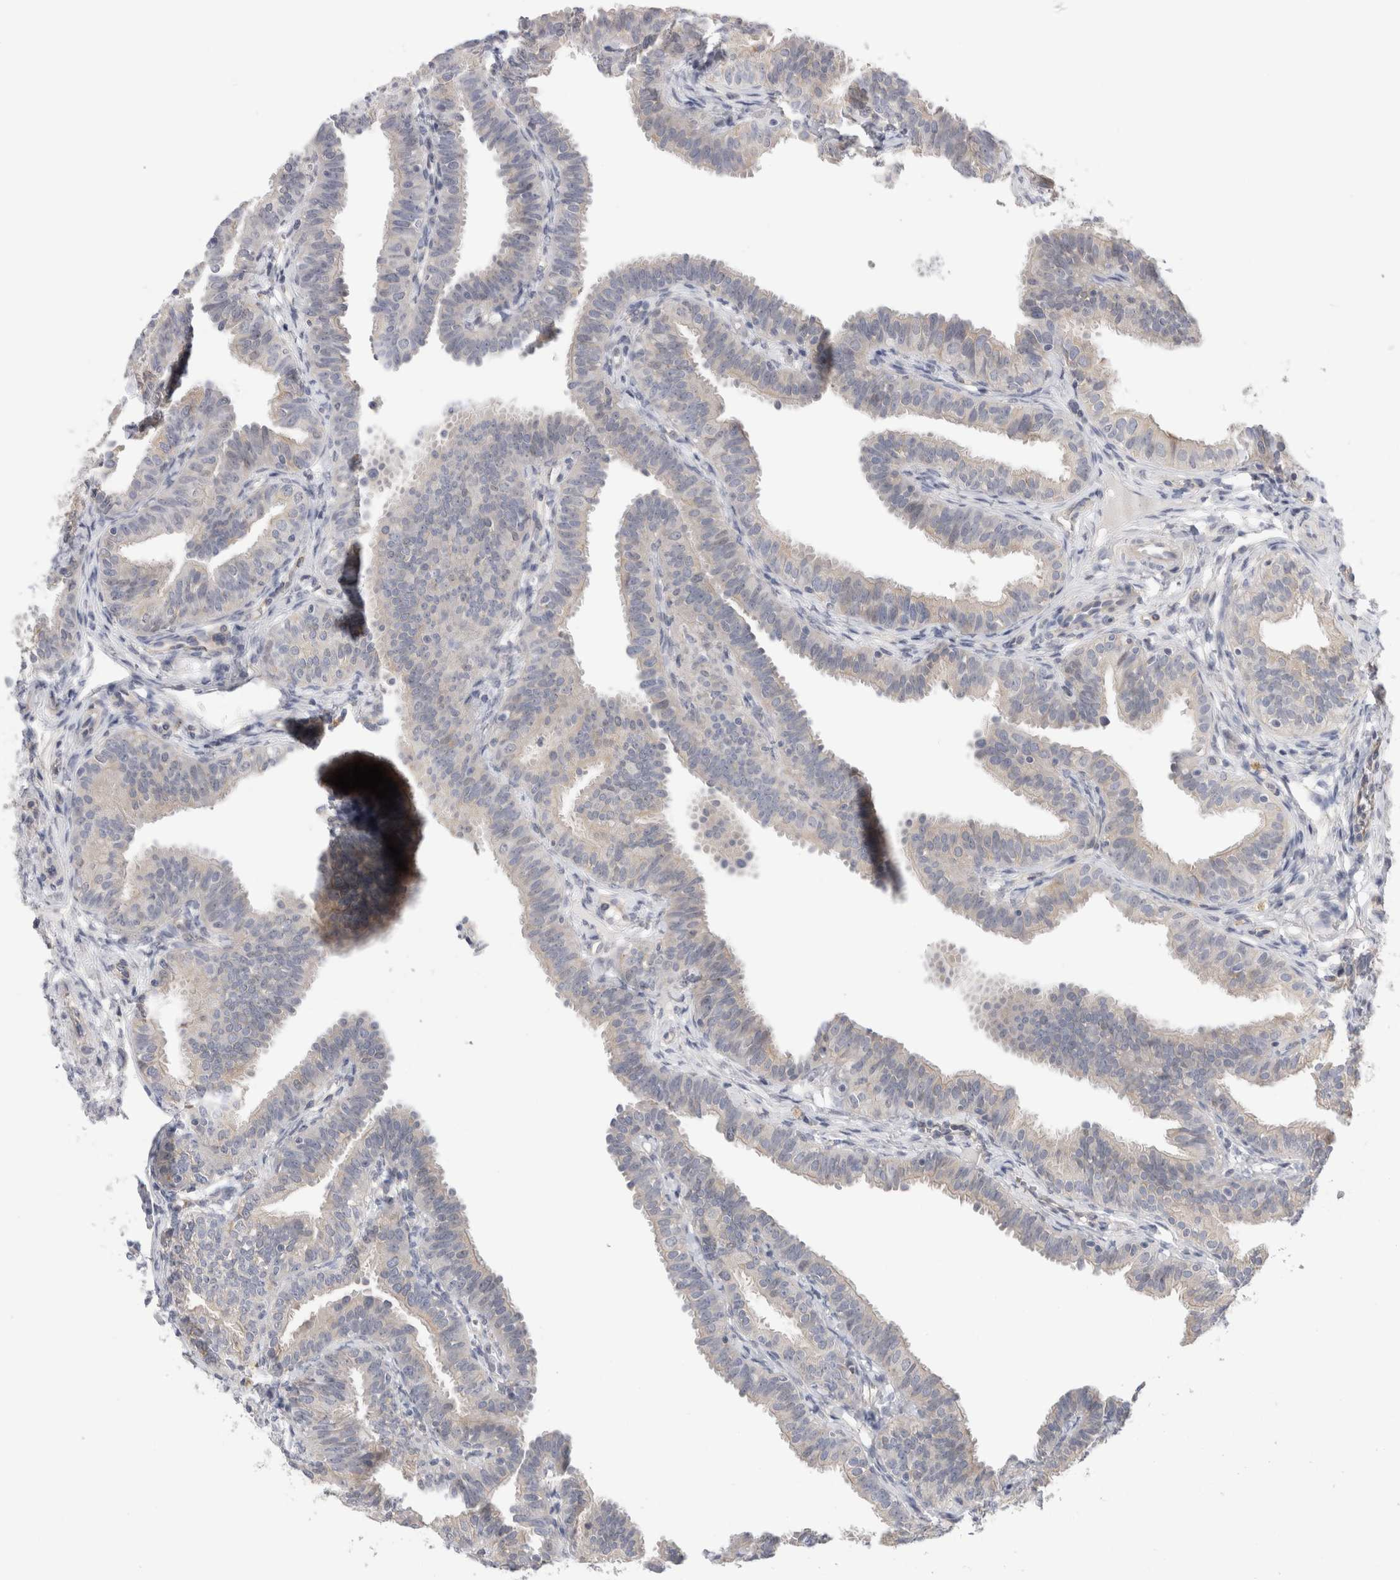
{"staining": {"intensity": "weak", "quantity": ">75%", "location": "cytoplasmic/membranous"}, "tissue": "fallopian tube", "cell_type": "Glandular cells", "image_type": "normal", "snomed": [{"axis": "morphology", "description": "Normal tissue, NOS"}, {"axis": "topography", "description": "Fallopian tube"}], "caption": "The photomicrograph demonstrates immunohistochemical staining of normal fallopian tube. There is weak cytoplasmic/membranous staining is appreciated in about >75% of glandular cells.", "gene": "SYTL5", "patient": {"sex": "female", "age": 35}}